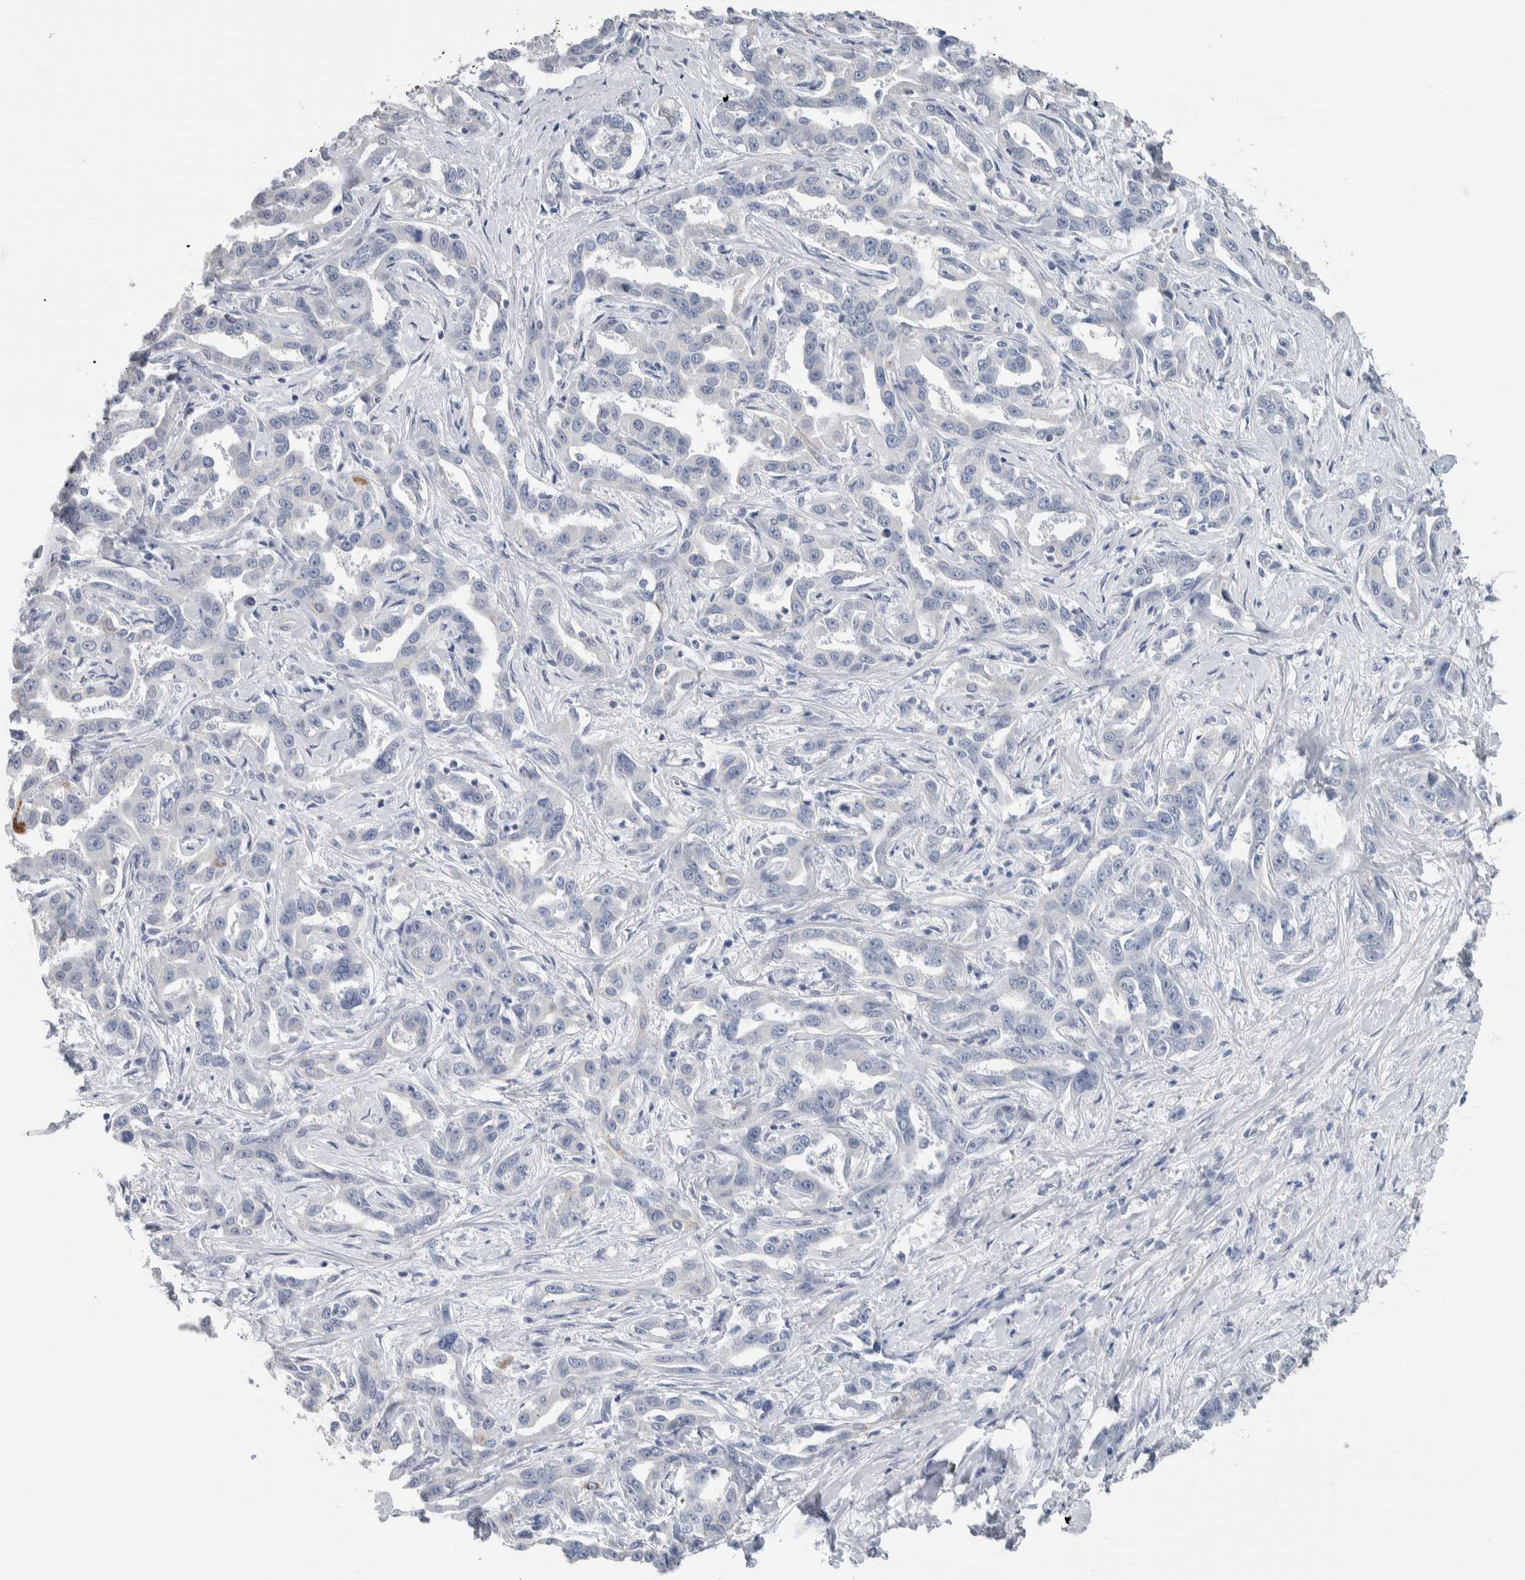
{"staining": {"intensity": "negative", "quantity": "none", "location": "none"}, "tissue": "liver cancer", "cell_type": "Tumor cells", "image_type": "cancer", "snomed": [{"axis": "morphology", "description": "Cholangiocarcinoma"}, {"axis": "topography", "description": "Liver"}], "caption": "Protein analysis of cholangiocarcinoma (liver) displays no significant positivity in tumor cells.", "gene": "NEFM", "patient": {"sex": "male", "age": 59}}